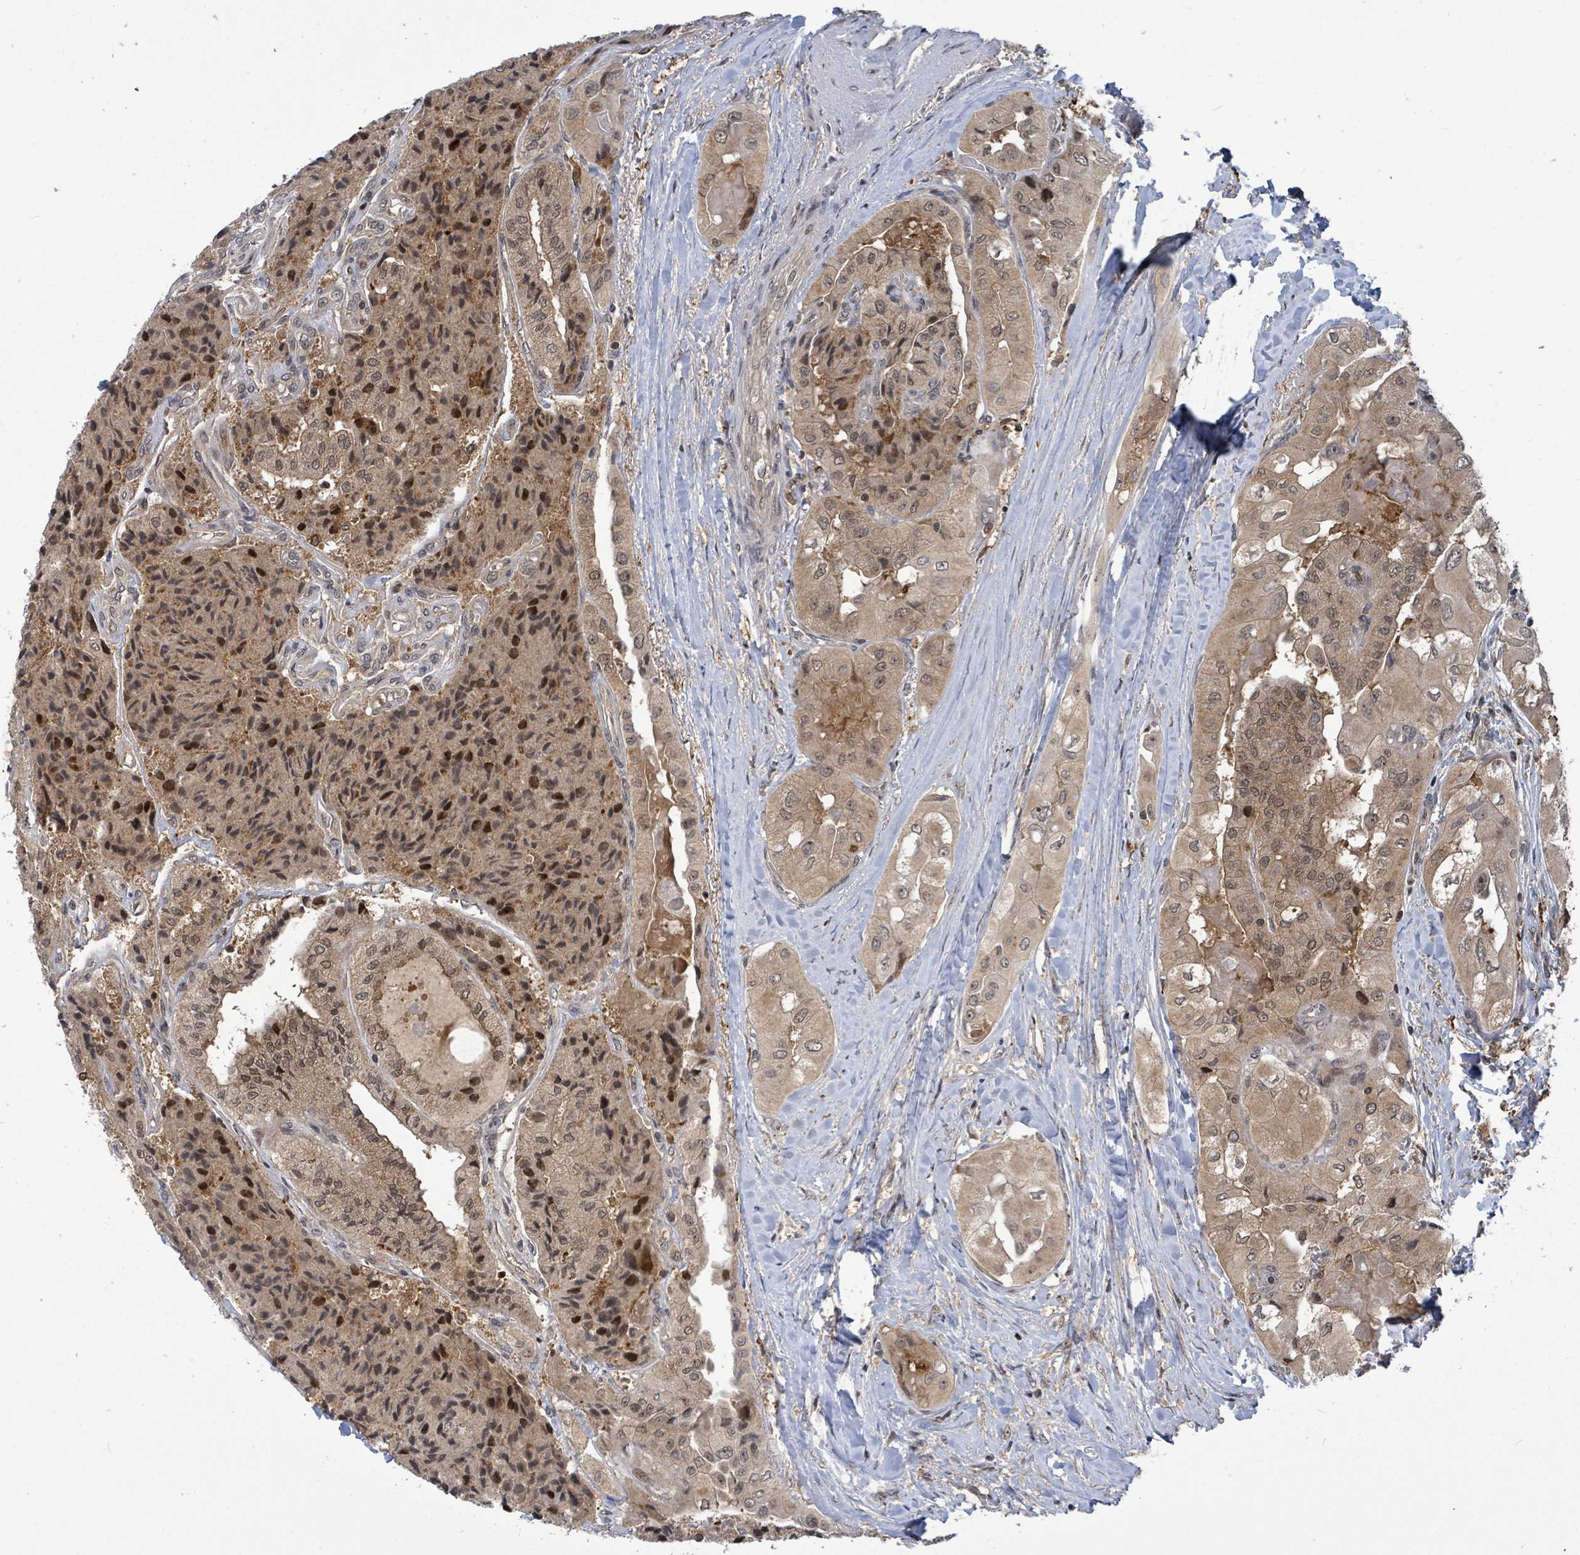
{"staining": {"intensity": "moderate", "quantity": ">75%", "location": "cytoplasmic/membranous,nuclear"}, "tissue": "thyroid cancer", "cell_type": "Tumor cells", "image_type": "cancer", "snomed": [{"axis": "morphology", "description": "Normal tissue, NOS"}, {"axis": "morphology", "description": "Papillary adenocarcinoma, NOS"}, {"axis": "topography", "description": "Thyroid gland"}], "caption": "Human thyroid cancer (papillary adenocarcinoma) stained with a protein marker exhibits moderate staining in tumor cells.", "gene": "FBXO6", "patient": {"sex": "female", "age": 59}}